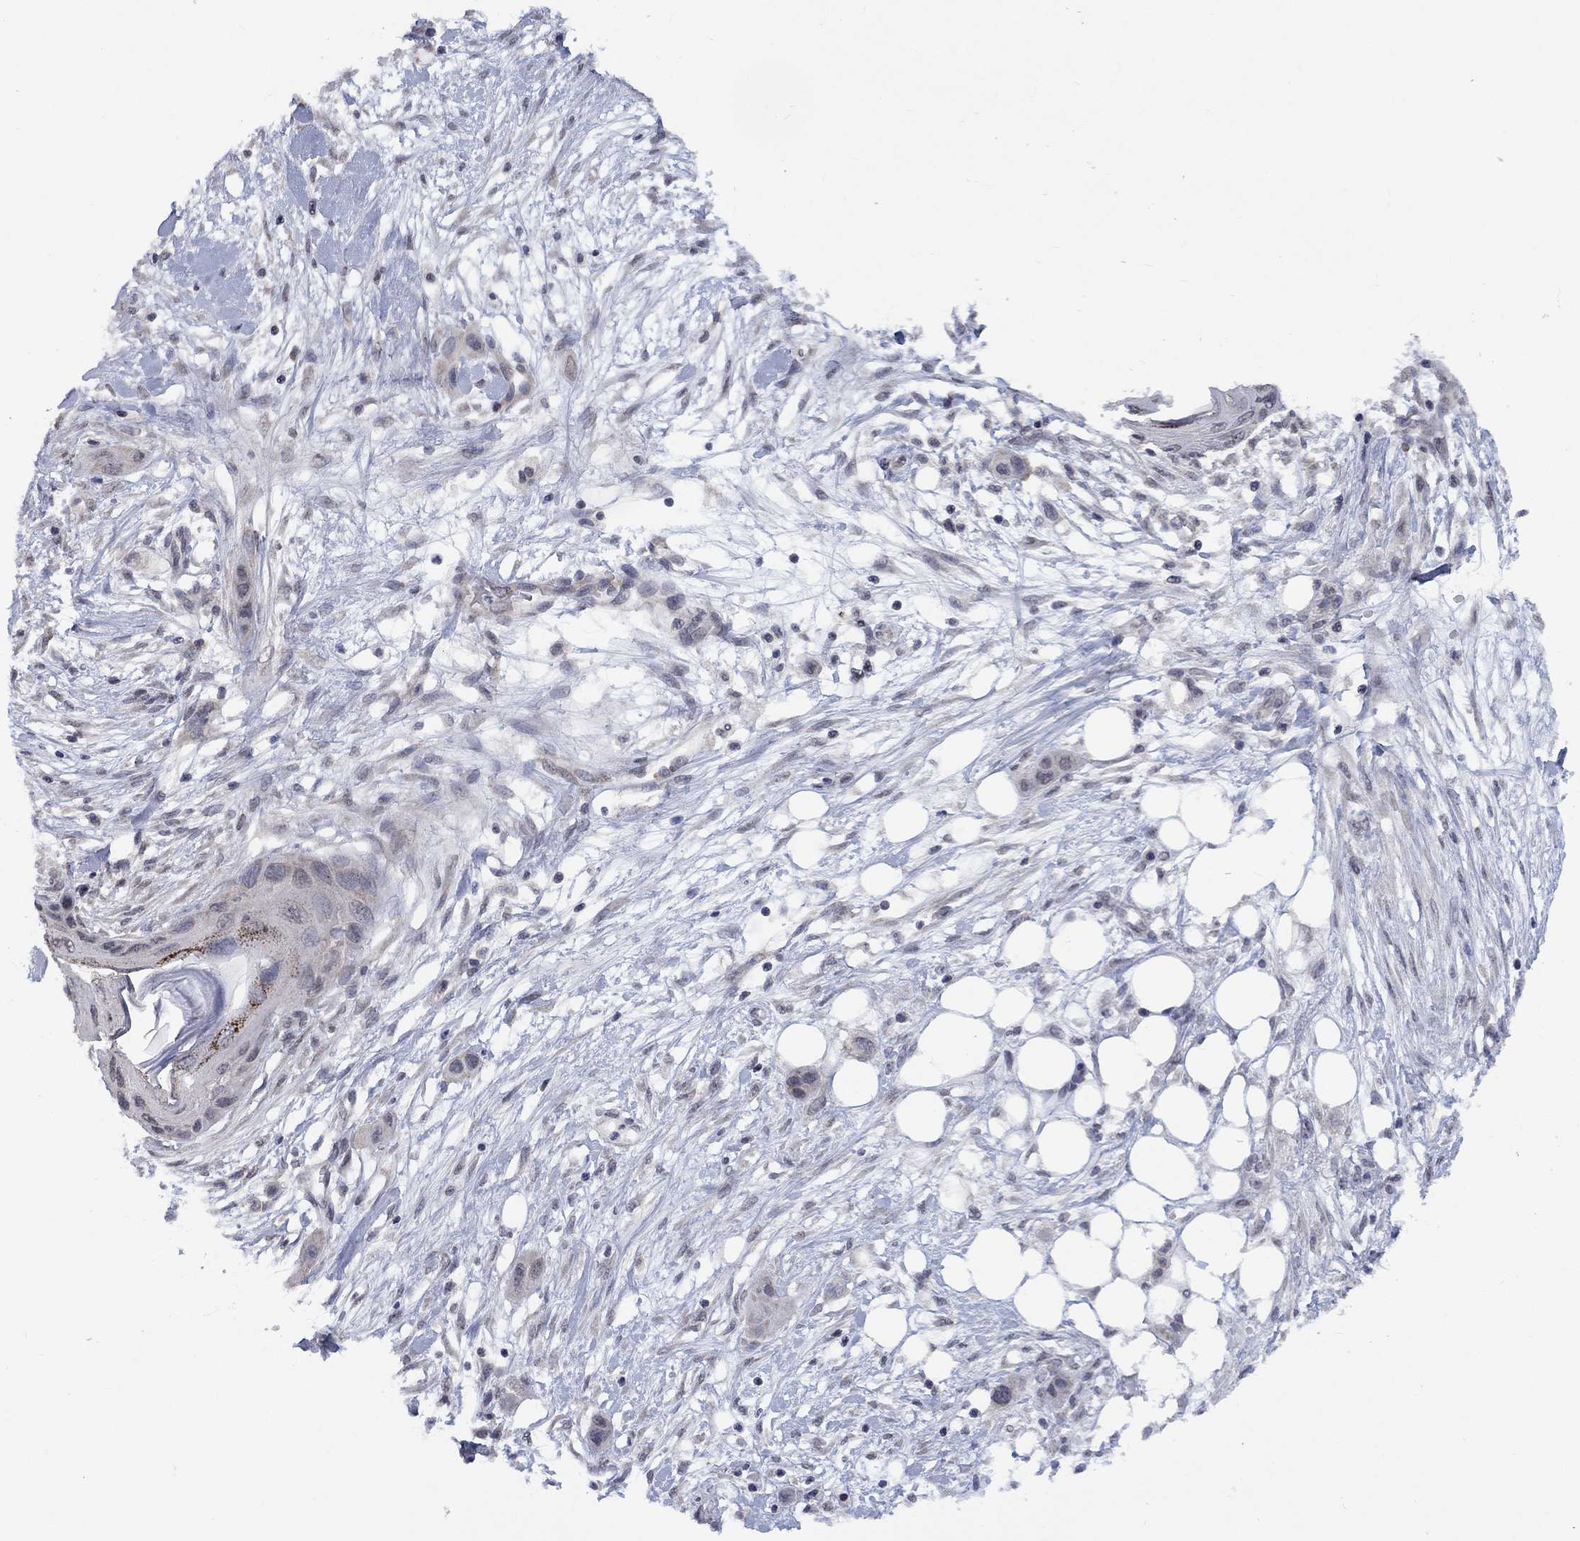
{"staining": {"intensity": "negative", "quantity": "none", "location": "none"}, "tissue": "skin cancer", "cell_type": "Tumor cells", "image_type": "cancer", "snomed": [{"axis": "morphology", "description": "Squamous cell carcinoma, NOS"}, {"axis": "topography", "description": "Skin"}], "caption": "This is an IHC image of human skin cancer. There is no expression in tumor cells.", "gene": "SPATA33", "patient": {"sex": "male", "age": 79}}